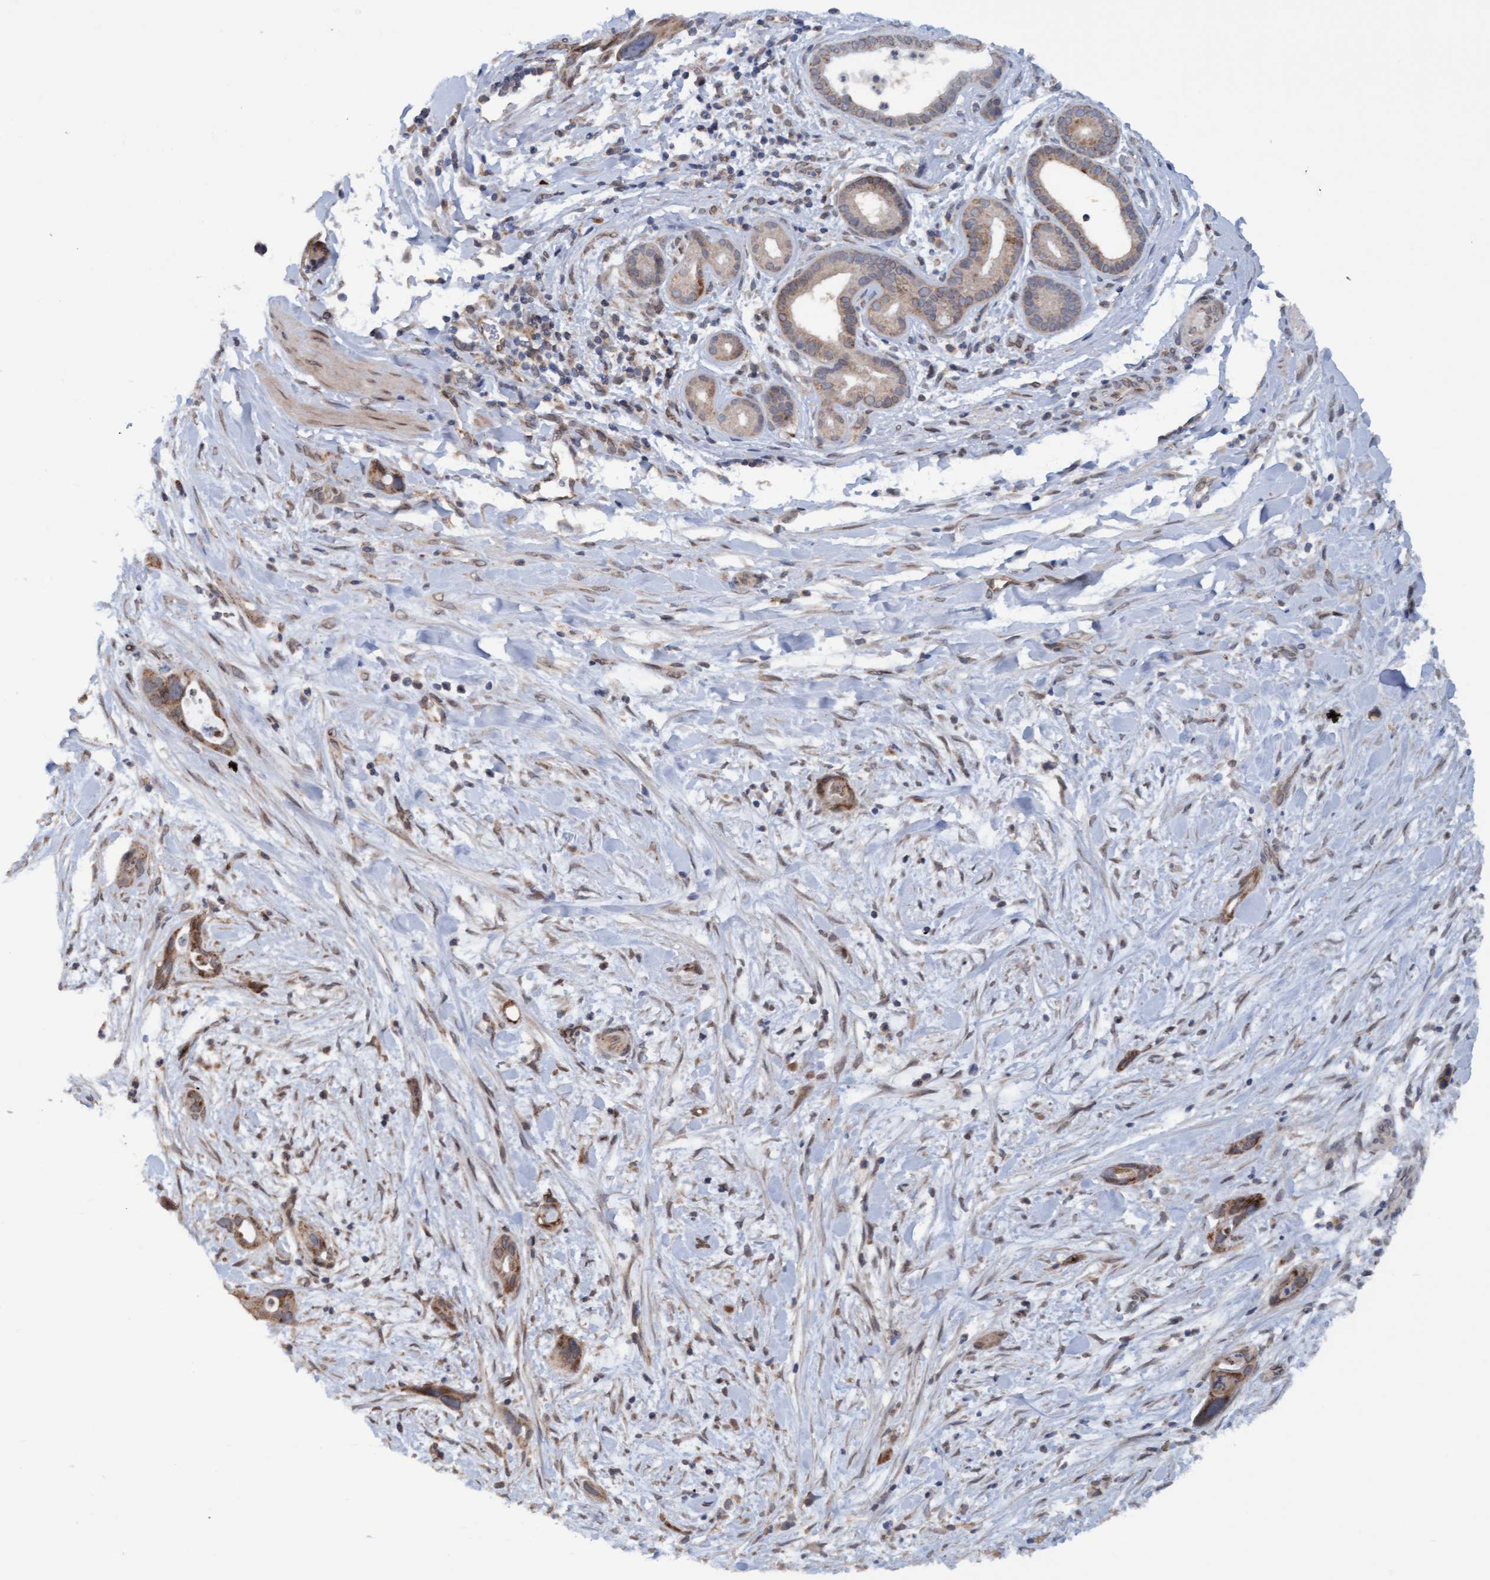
{"staining": {"intensity": "moderate", "quantity": ">75%", "location": "cytoplasmic/membranous"}, "tissue": "pancreatic cancer", "cell_type": "Tumor cells", "image_type": "cancer", "snomed": [{"axis": "morphology", "description": "Adenocarcinoma, NOS"}, {"axis": "topography", "description": "Pancreas"}], "caption": "IHC of human pancreatic cancer (adenocarcinoma) reveals medium levels of moderate cytoplasmic/membranous staining in approximately >75% of tumor cells.", "gene": "MGLL", "patient": {"sex": "male", "age": 59}}